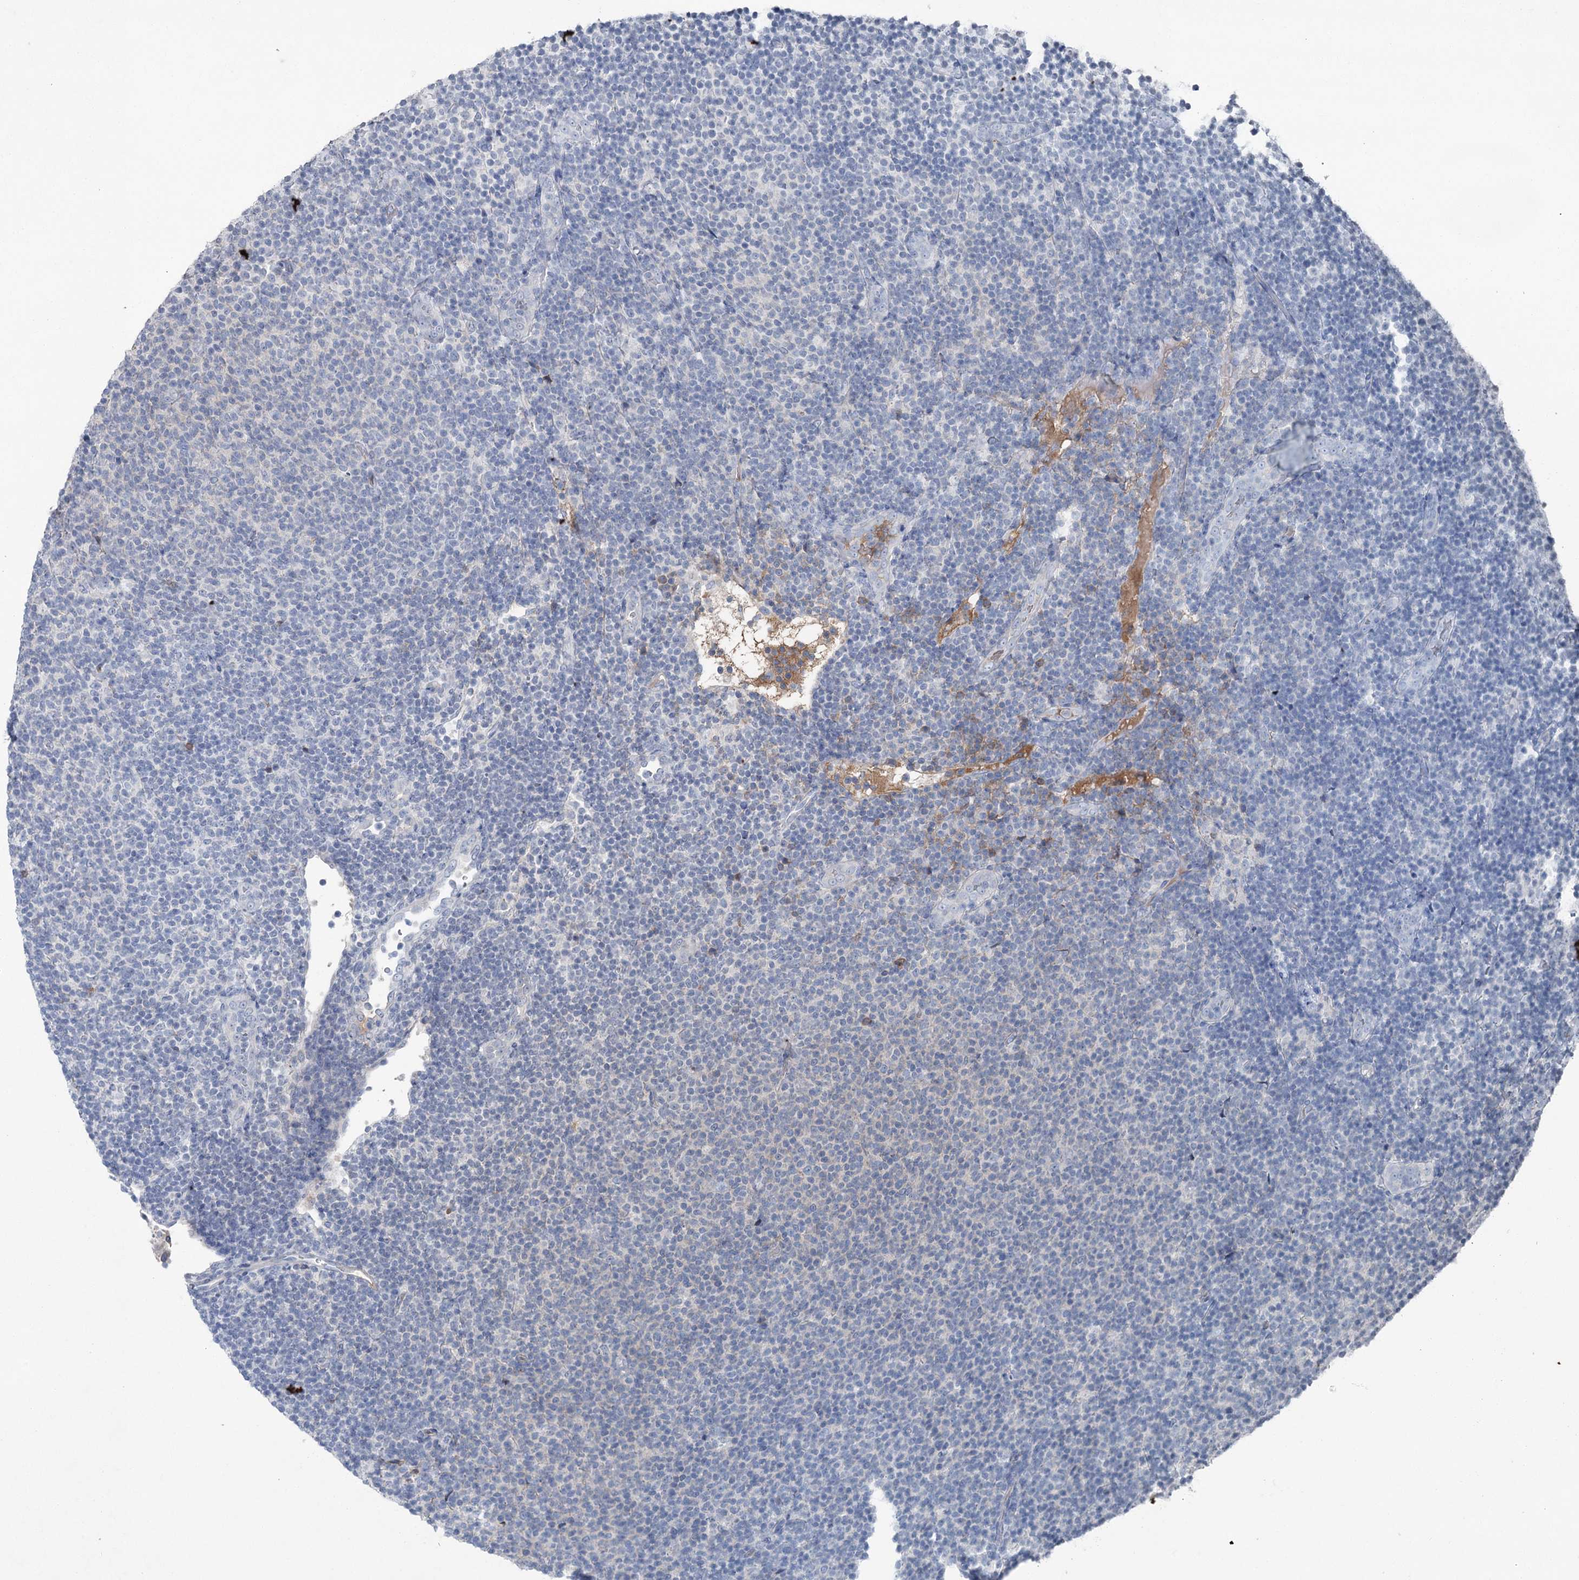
{"staining": {"intensity": "negative", "quantity": "none", "location": "none"}, "tissue": "lymphoma", "cell_type": "Tumor cells", "image_type": "cancer", "snomed": [{"axis": "morphology", "description": "Malignant lymphoma, non-Hodgkin's type, Low grade"}, {"axis": "topography", "description": "Lymph node"}], "caption": "Immunohistochemistry histopathology image of lymphoma stained for a protein (brown), which demonstrates no expression in tumor cells.", "gene": "PGLYRP2", "patient": {"sex": "male", "age": 66}}